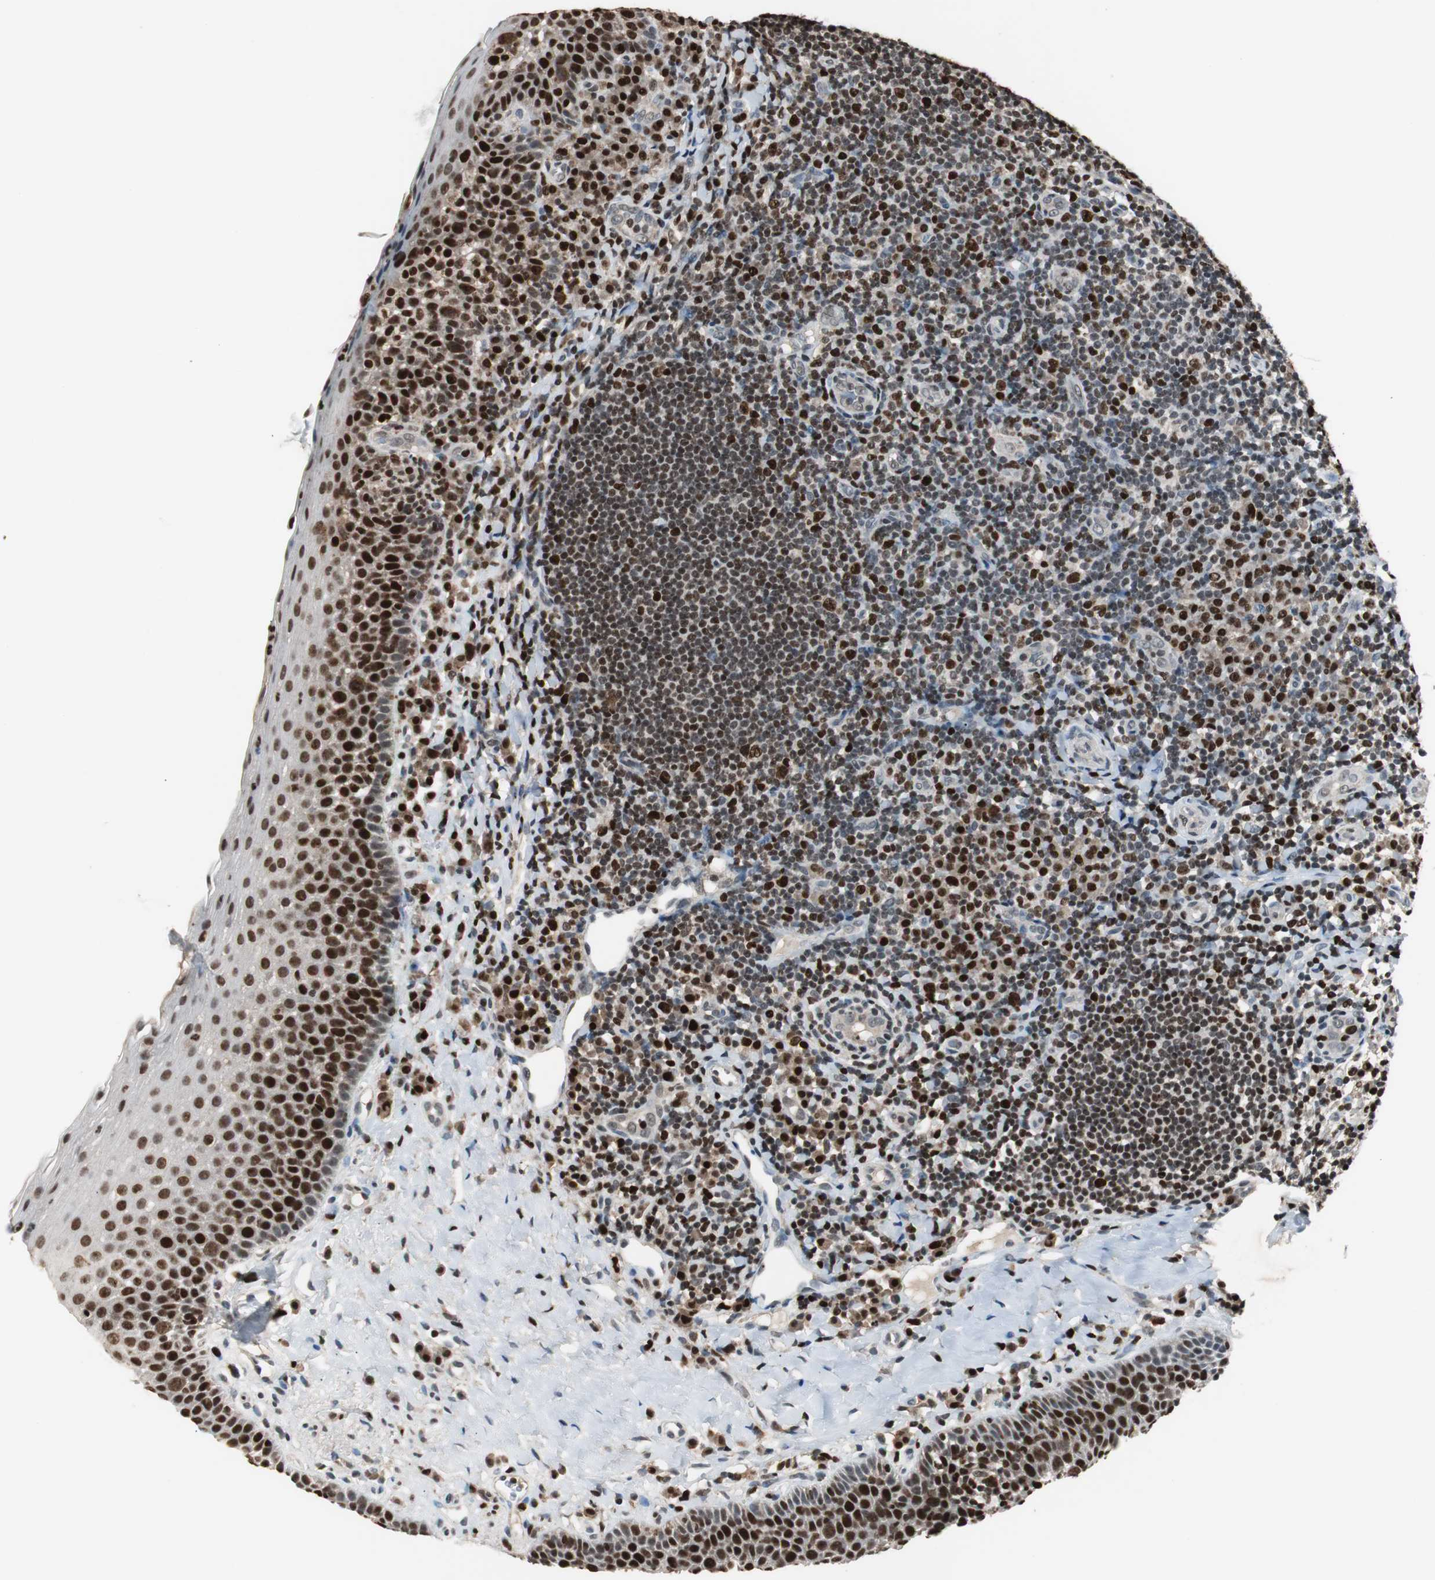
{"staining": {"intensity": "strong", "quantity": ">75%", "location": "nuclear"}, "tissue": "tonsil", "cell_type": "Germinal center cells", "image_type": "normal", "snomed": [{"axis": "morphology", "description": "Normal tissue, NOS"}, {"axis": "topography", "description": "Tonsil"}], "caption": "Immunohistochemical staining of normal tonsil demonstrates high levels of strong nuclear staining in approximately >75% of germinal center cells. (DAB IHC with brightfield microscopy, high magnification).", "gene": "FEN1", "patient": {"sex": "male", "age": 17}}